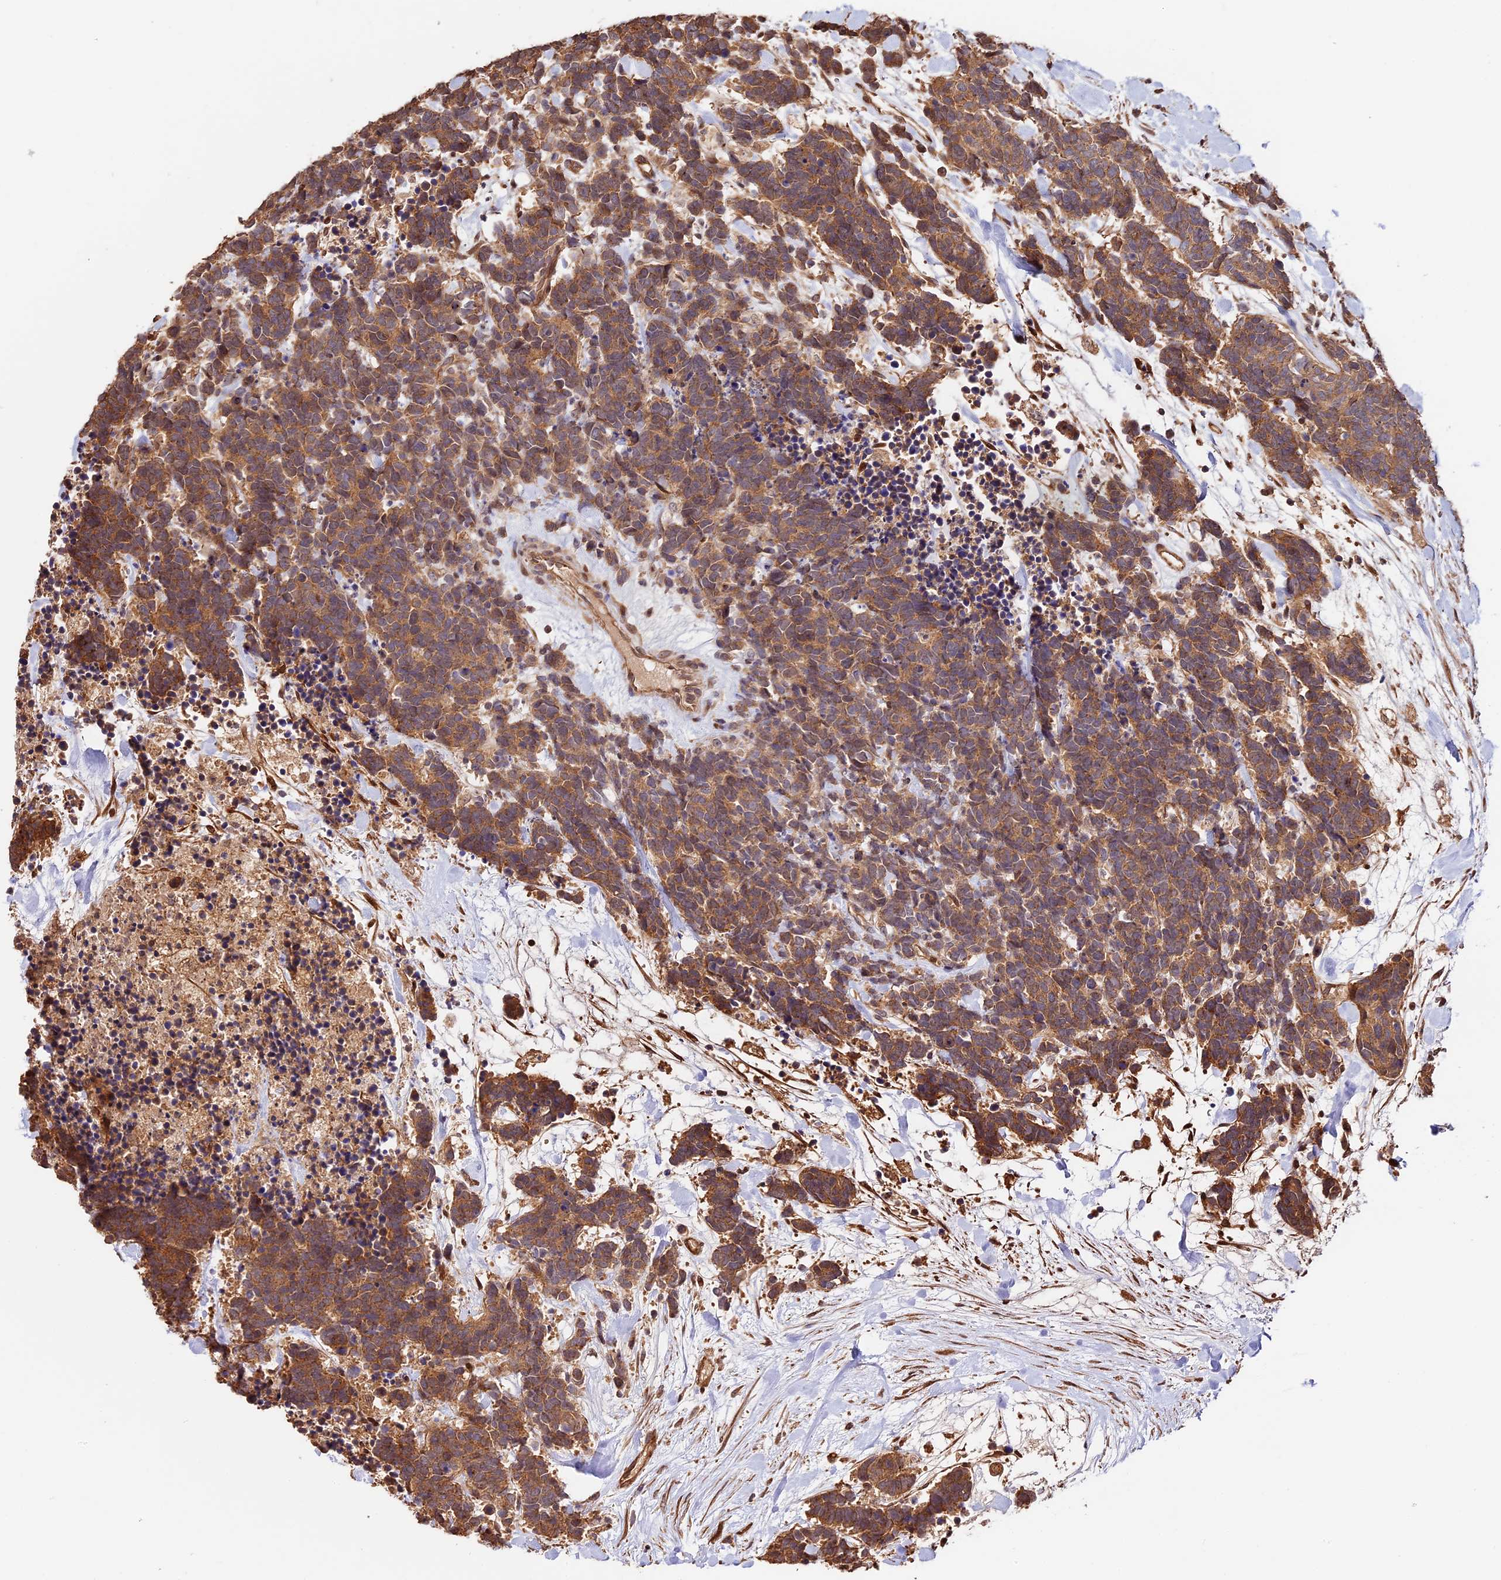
{"staining": {"intensity": "moderate", "quantity": ">75%", "location": "cytoplasmic/membranous"}, "tissue": "carcinoid", "cell_type": "Tumor cells", "image_type": "cancer", "snomed": [{"axis": "morphology", "description": "Carcinoma, NOS"}, {"axis": "morphology", "description": "Carcinoid, malignant, NOS"}, {"axis": "topography", "description": "Prostate"}], "caption": "Human malignant carcinoid stained for a protein (brown) displays moderate cytoplasmic/membranous positive expression in about >75% of tumor cells.", "gene": "PPP1R37", "patient": {"sex": "male", "age": 57}}